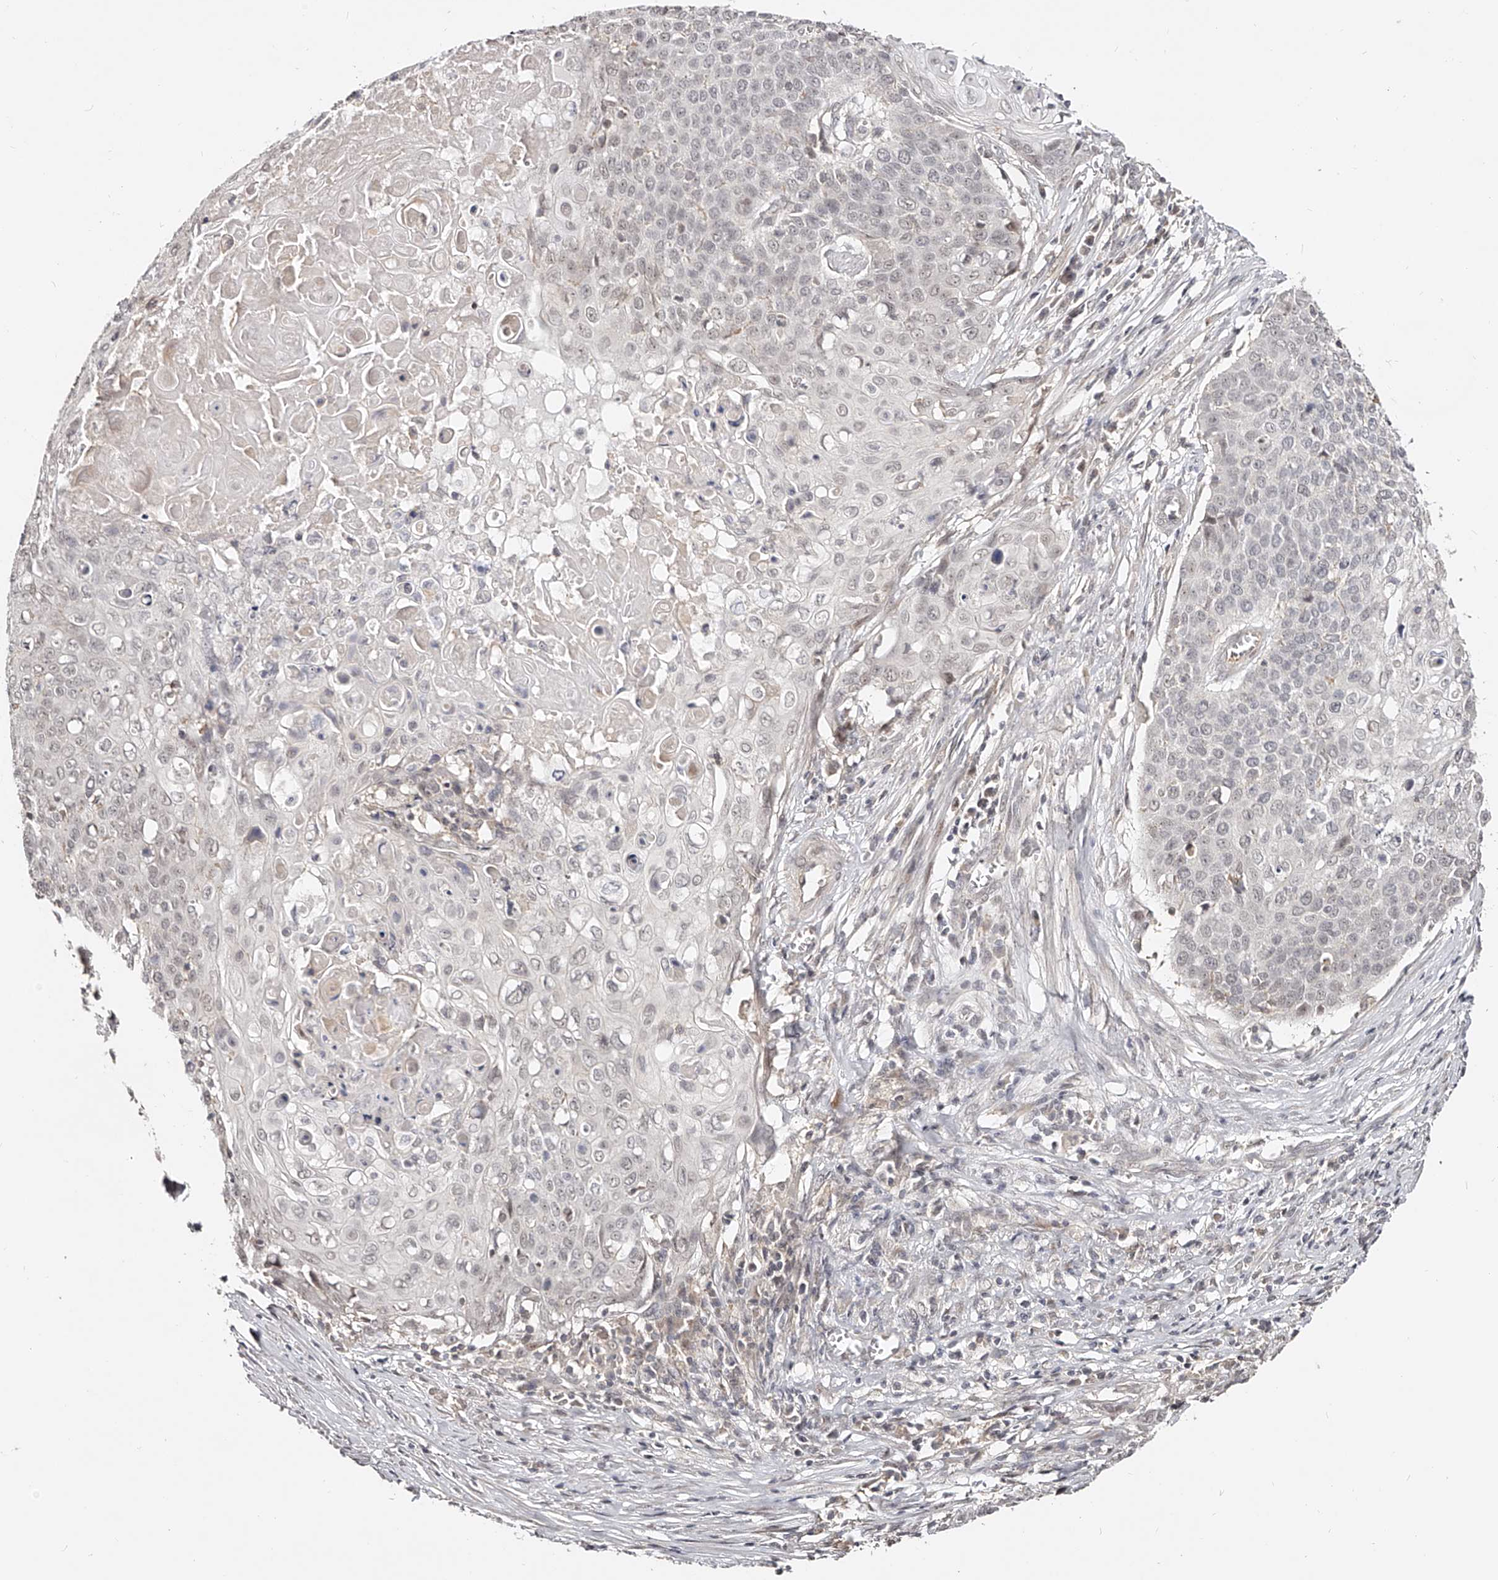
{"staining": {"intensity": "negative", "quantity": "none", "location": "none"}, "tissue": "cervical cancer", "cell_type": "Tumor cells", "image_type": "cancer", "snomed": [{"axis": "morphology", "description": "Squamous cell carcinoma, NOS"}, {"axis": "topography", "description": "Cervix"}], "caption": "Tumor cells are negative for brown protein staining in cervical cancer.", "gene": "ZNF789", "patient": {"sex": "female", "age": 39}}